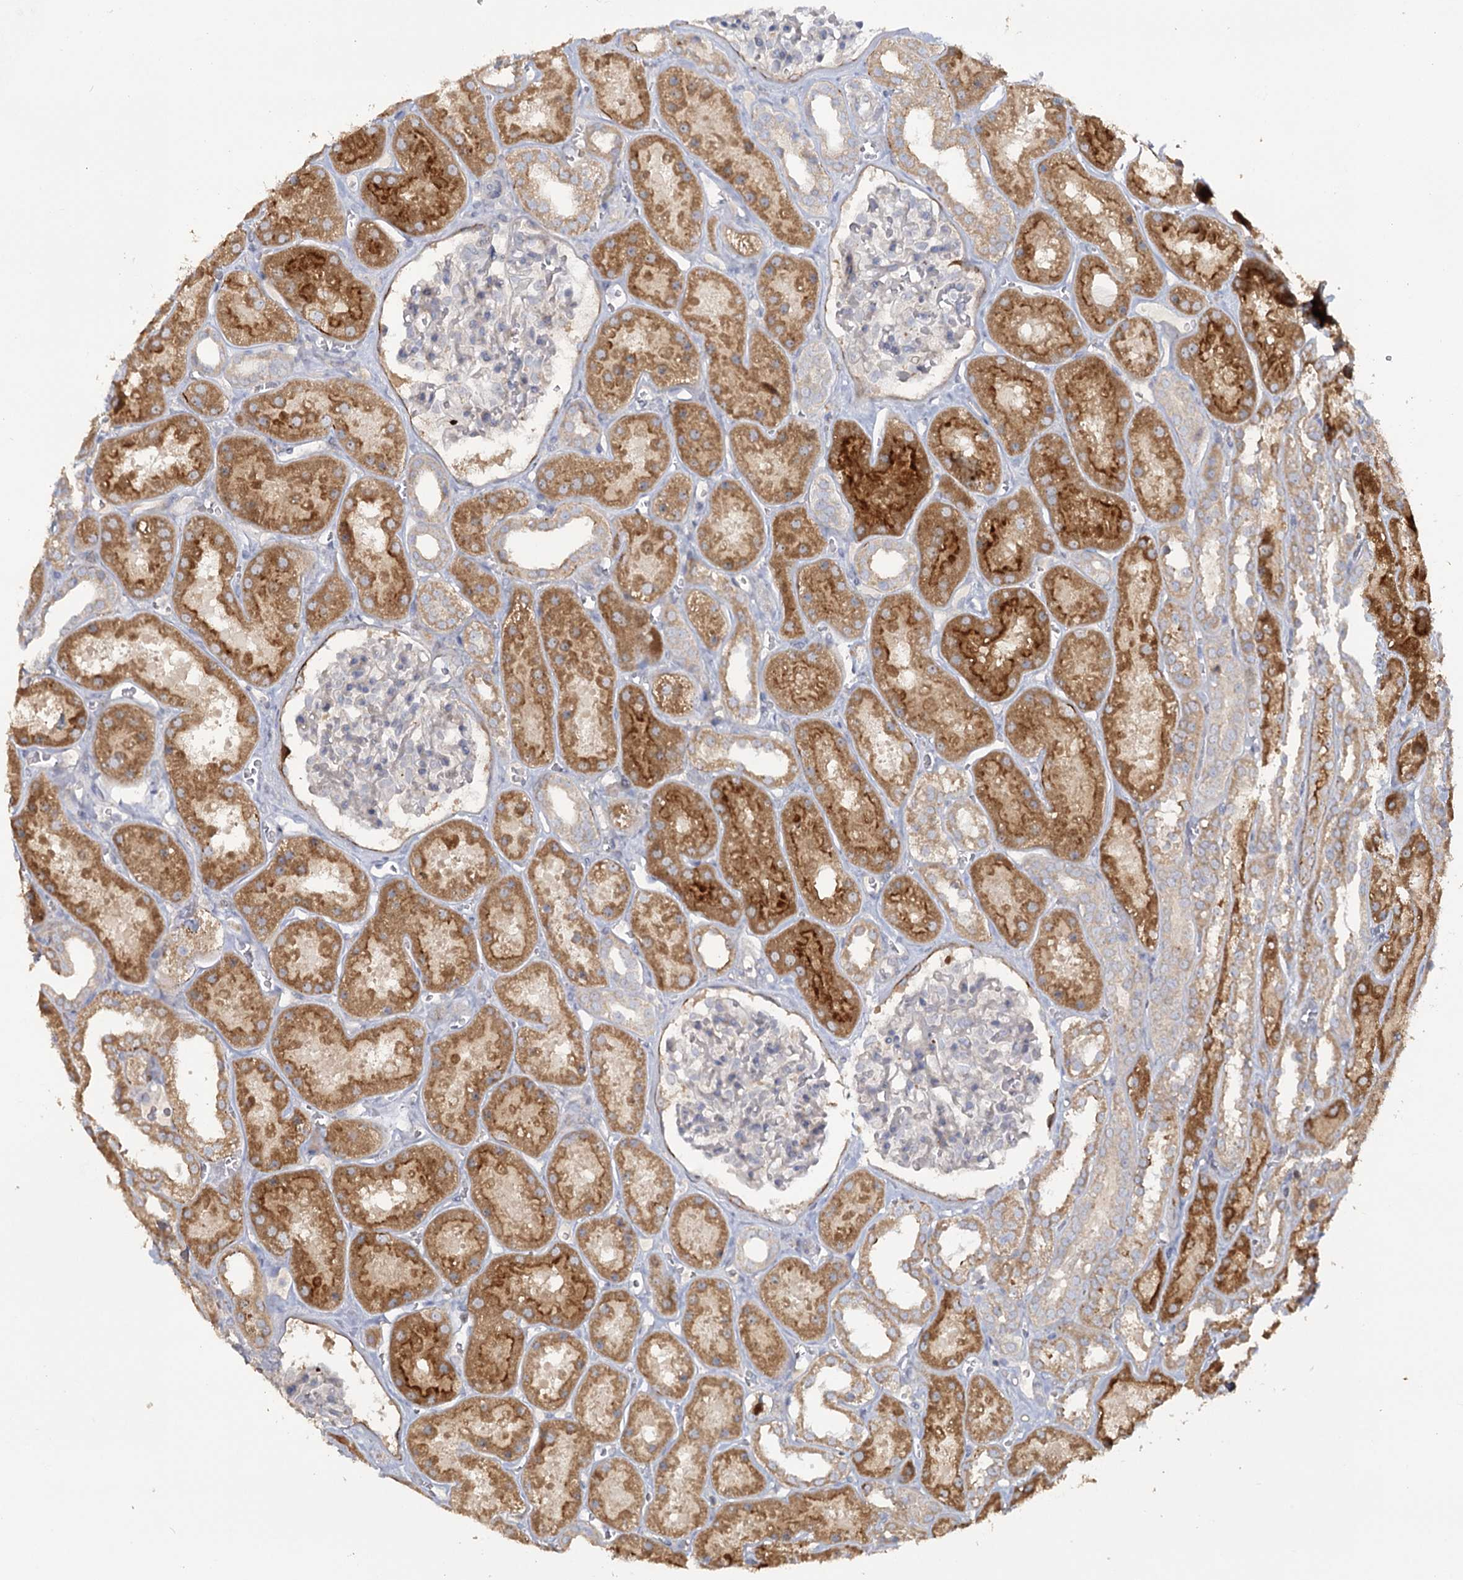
{"staining": {"intensity": "negative", "quantity": "none", "location": "none"}, "tissue": "kidney", "cell_type": "Cells in glomeruli", "image_type": "normal", "snomed": [{"axis": "morphology", "description": "Normal tissue, NOS"}, {"axis": "topography", "description": "Kidney"}], "caption": "DAB immunohistochemical staining of benign human kidney displays no significant expression in cells in glomeruli.", "gene": "ANGPTL5", "patient": {"sex": "female", "age": 41}}